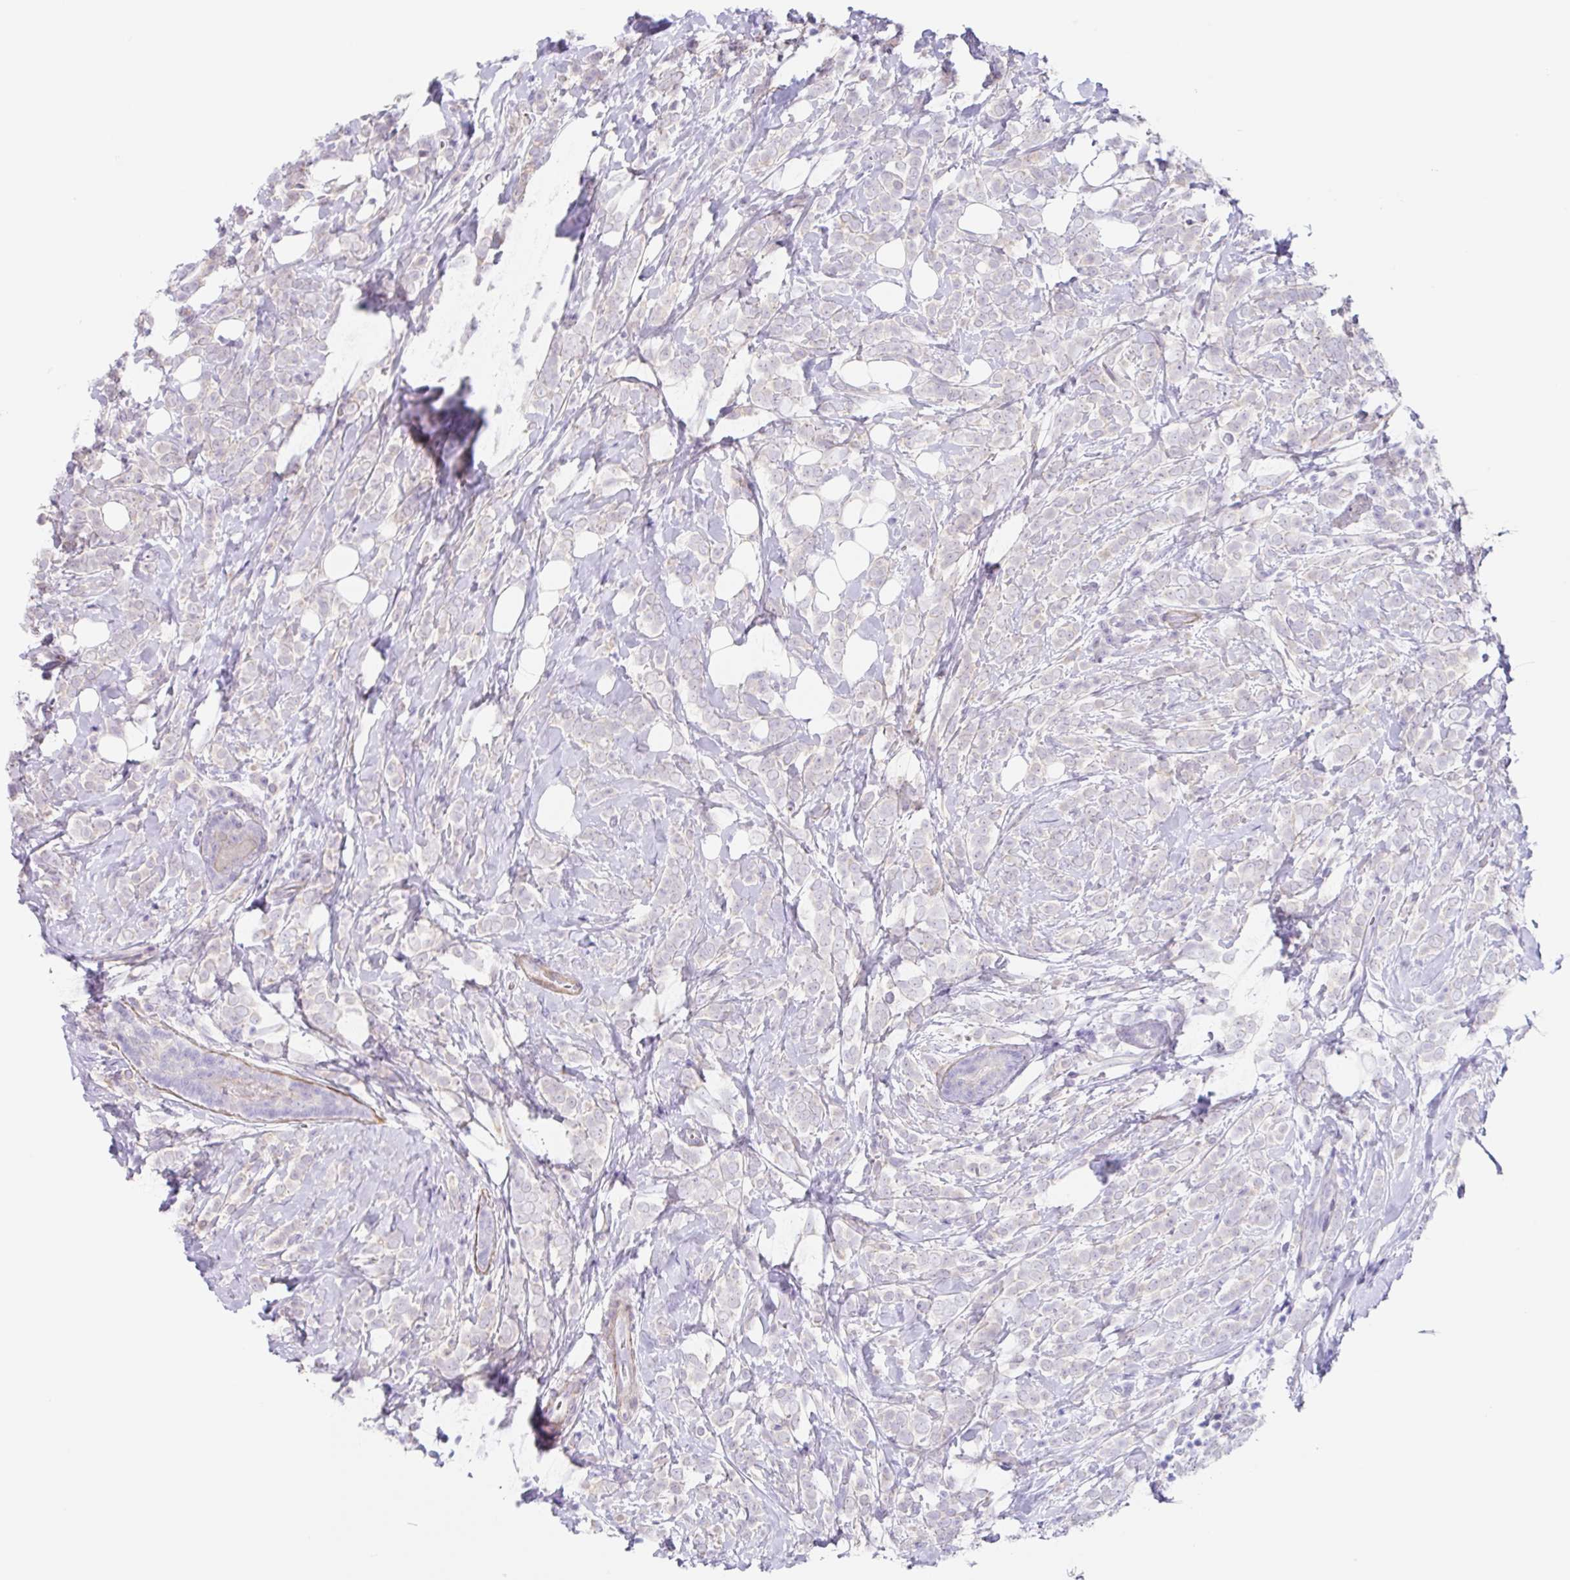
{"staining": {"intensity": "negative", "quantity": "none", "location": "none"}, "tissue": "breast cancer", "cell_type": "Tumor cells", "image_type": "cancer", "snomed": [{"axis": "morphology", "description": "Lobular carcinoma"}, {"axis": "topography", "description": "Breast"}], "caption": "Tumor cells are negative for protein expression in human breast cancer.", "gene": "DCAF17", "patient": {"sex": "female", "age": 49}}